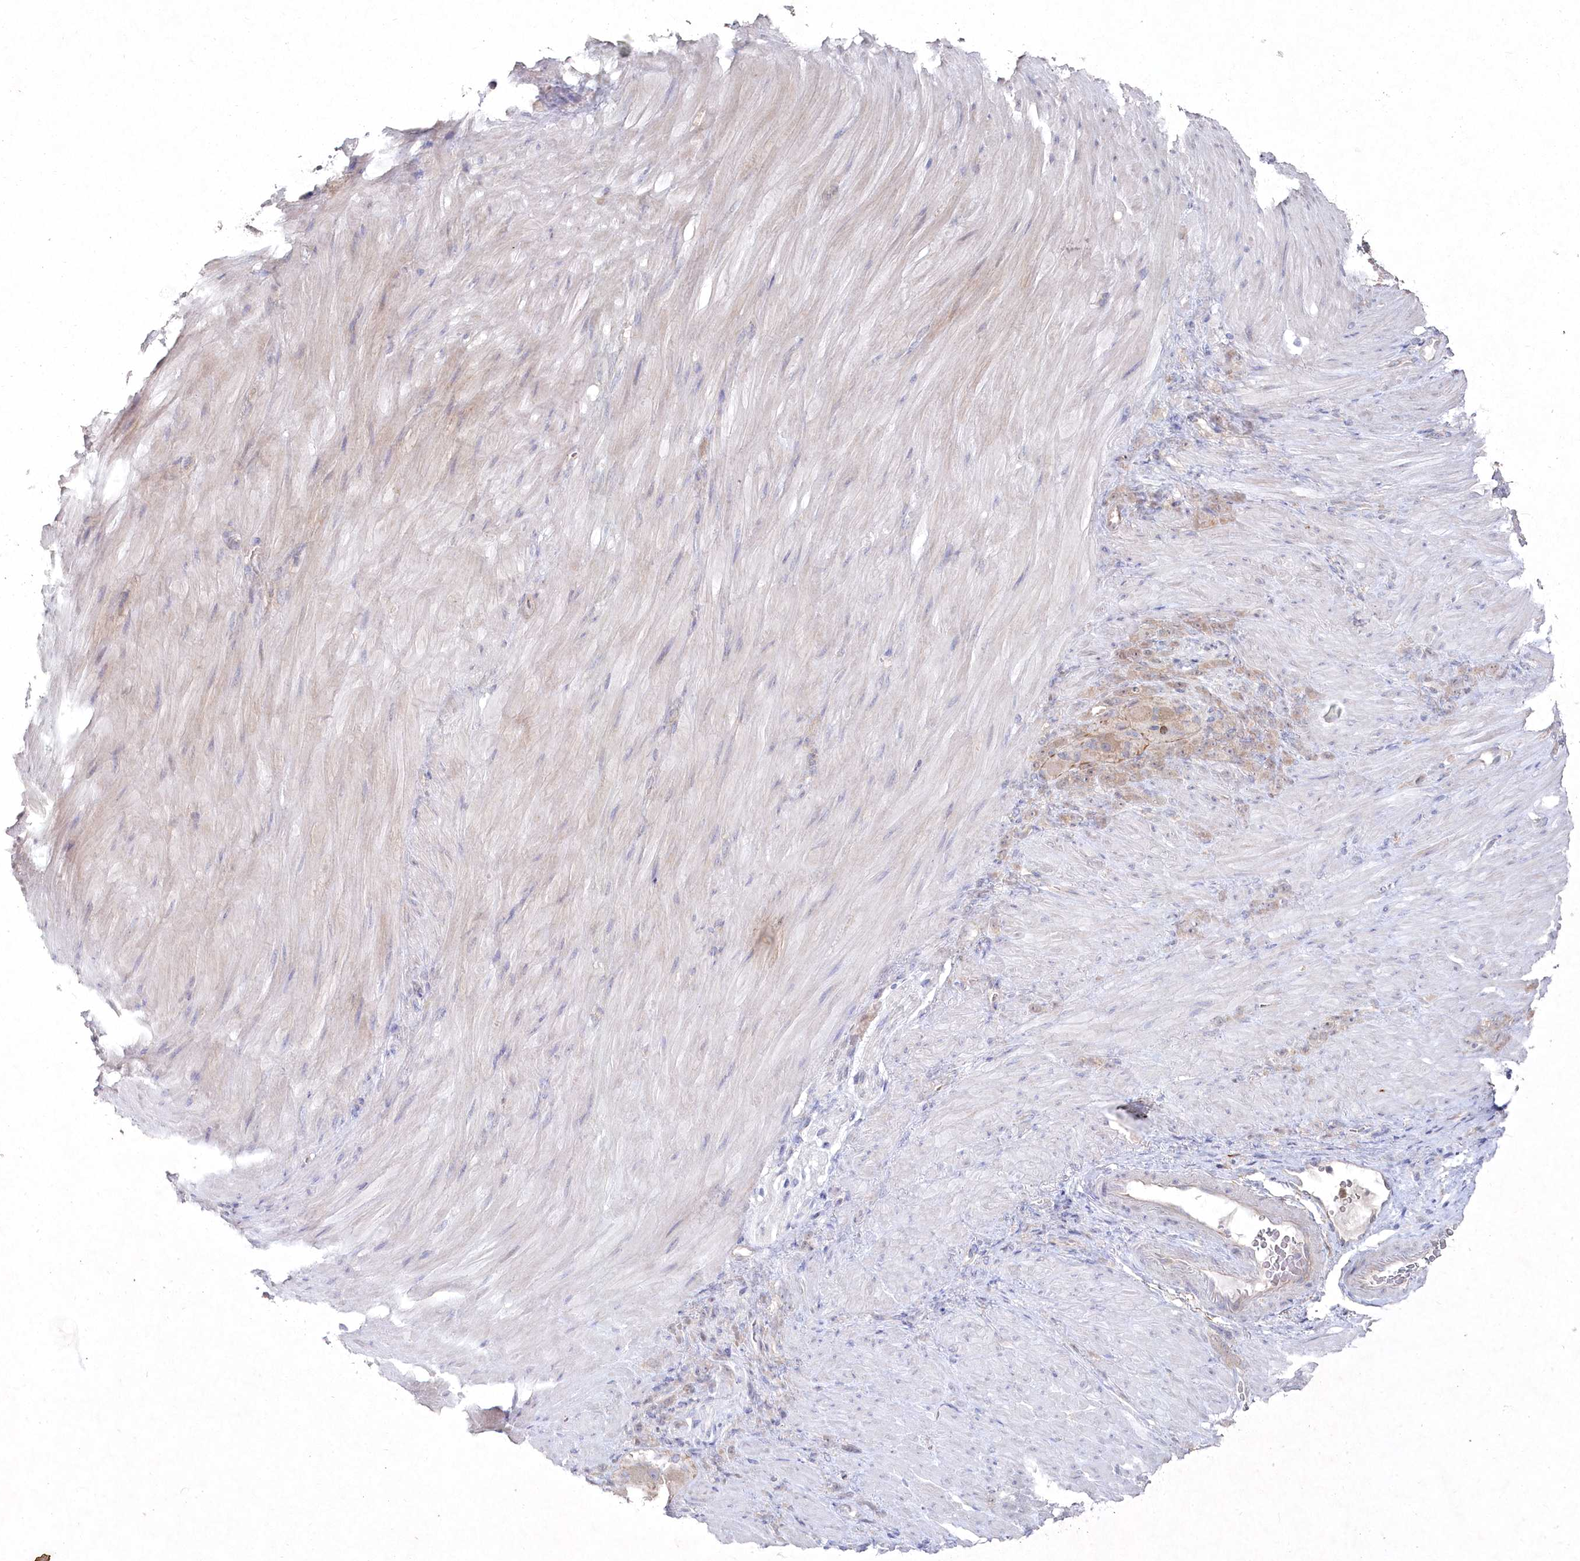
{"staining": {"intensity": "negative", "quantity": "none", "location": "none"}, "tissue": "stomach cancer", "cell_type": "Tumor cells", "image_type": "cancer", "snomed": [{"axis": "morphology", "description": "Normal tissue, NOS"}, {"axis": "morphology", "description": "Adenocarcinoma, NOS"}, {"axis": "topography", "description": "Stomach"}], "caption": "A histopathology image of human stomach adenocarcinoma is negative for staining in tumor cells.", "gene": "TGFBRAP1", "patient": {"sex": "male", "age": 82}}